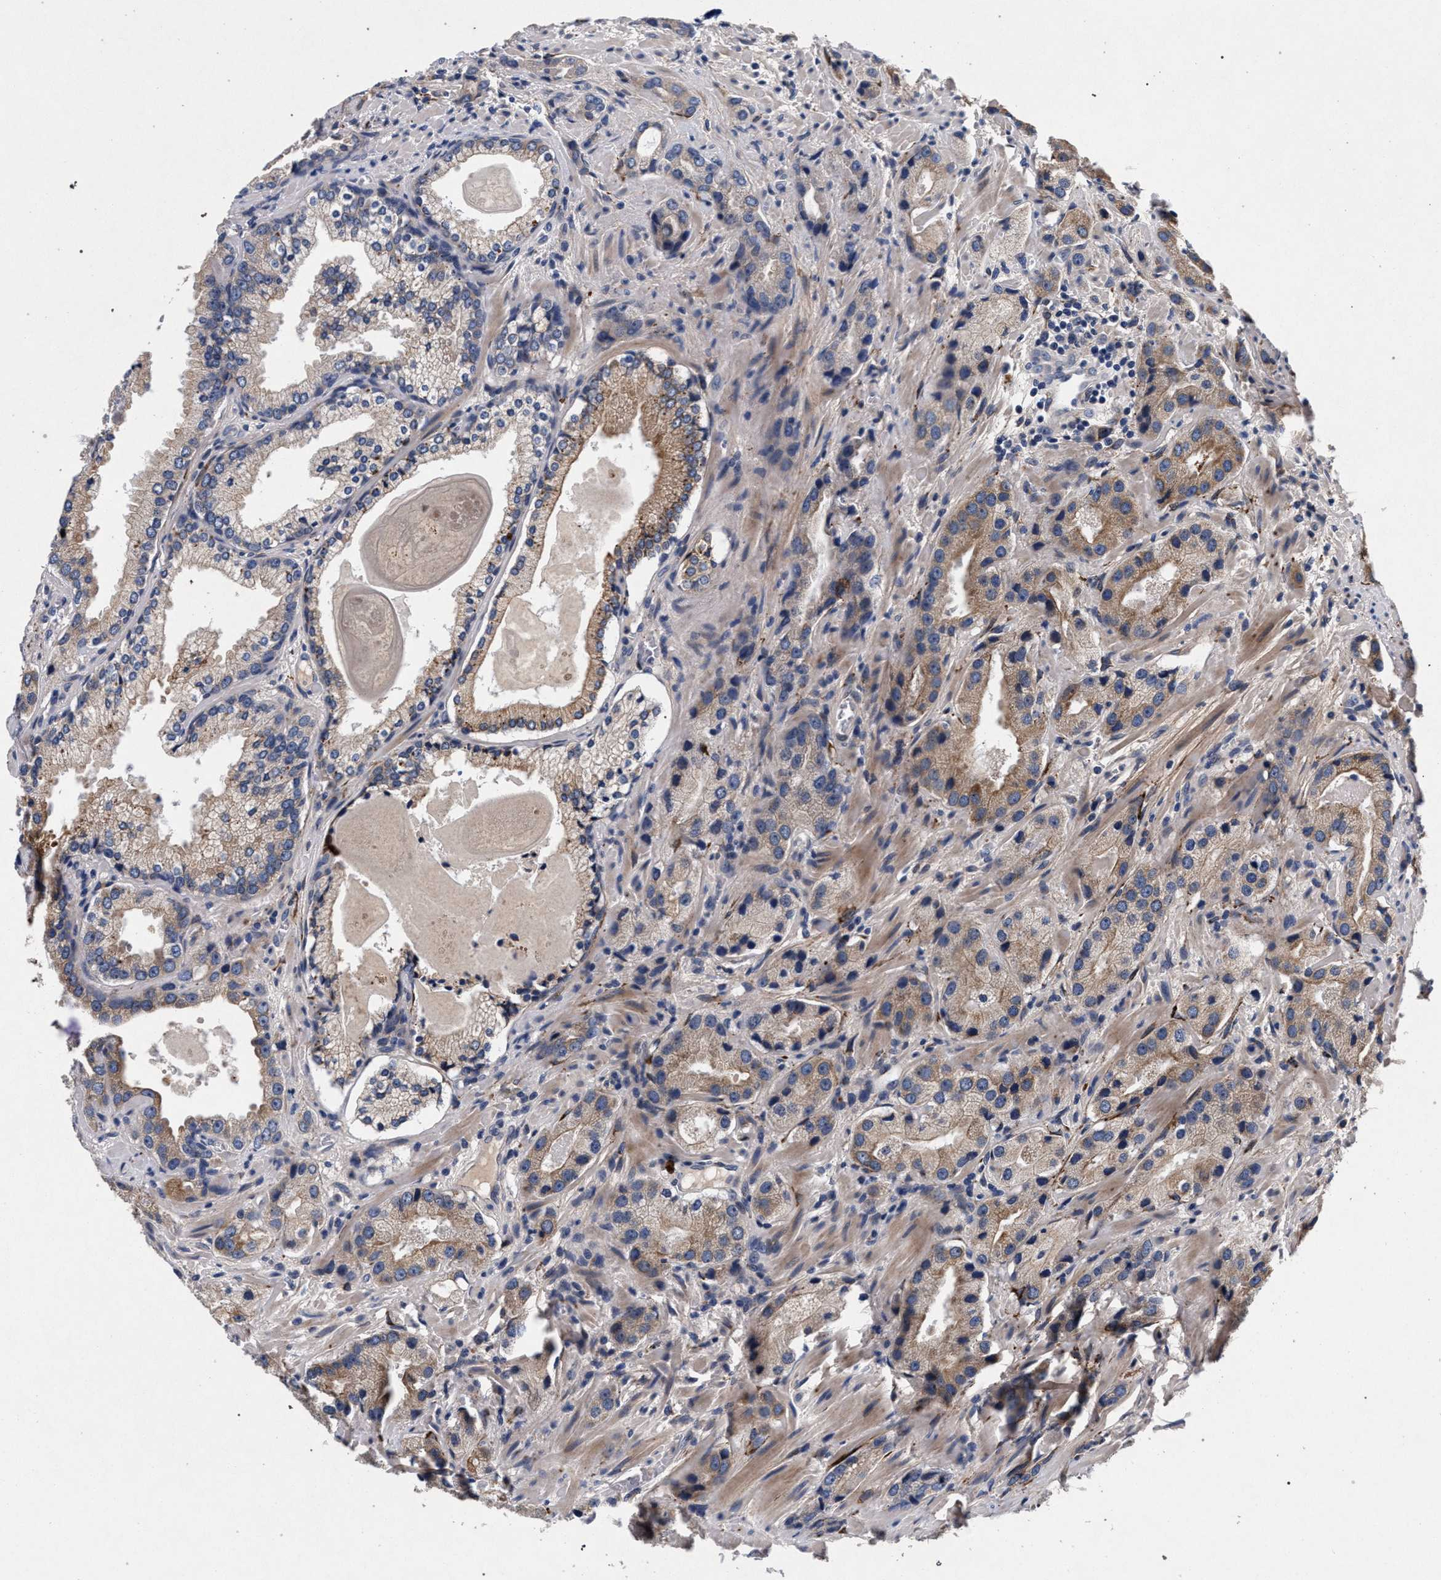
{"staining": {"intensity": "moderate", "quantity": ">75%", "location": "cytoplasmic/membranous"}, "tissue": "prostate cancer", "cell_type": "Tumor cells", "image_type": "cancer", "snomed": [{"axis": "morphology", "description": "Adenocarcinoma, High grade"}, {"axis": "topography", "description": "Prostate"}], "caption": "The photomicrograph displays a brown stain indicating the presence of a protein in the cytoplasmic/membranous of tumor cells in high-grade adenocarcinoma (prostate).", "gene": "NEK7", "patient": {"sex": "male", "age": 63}}